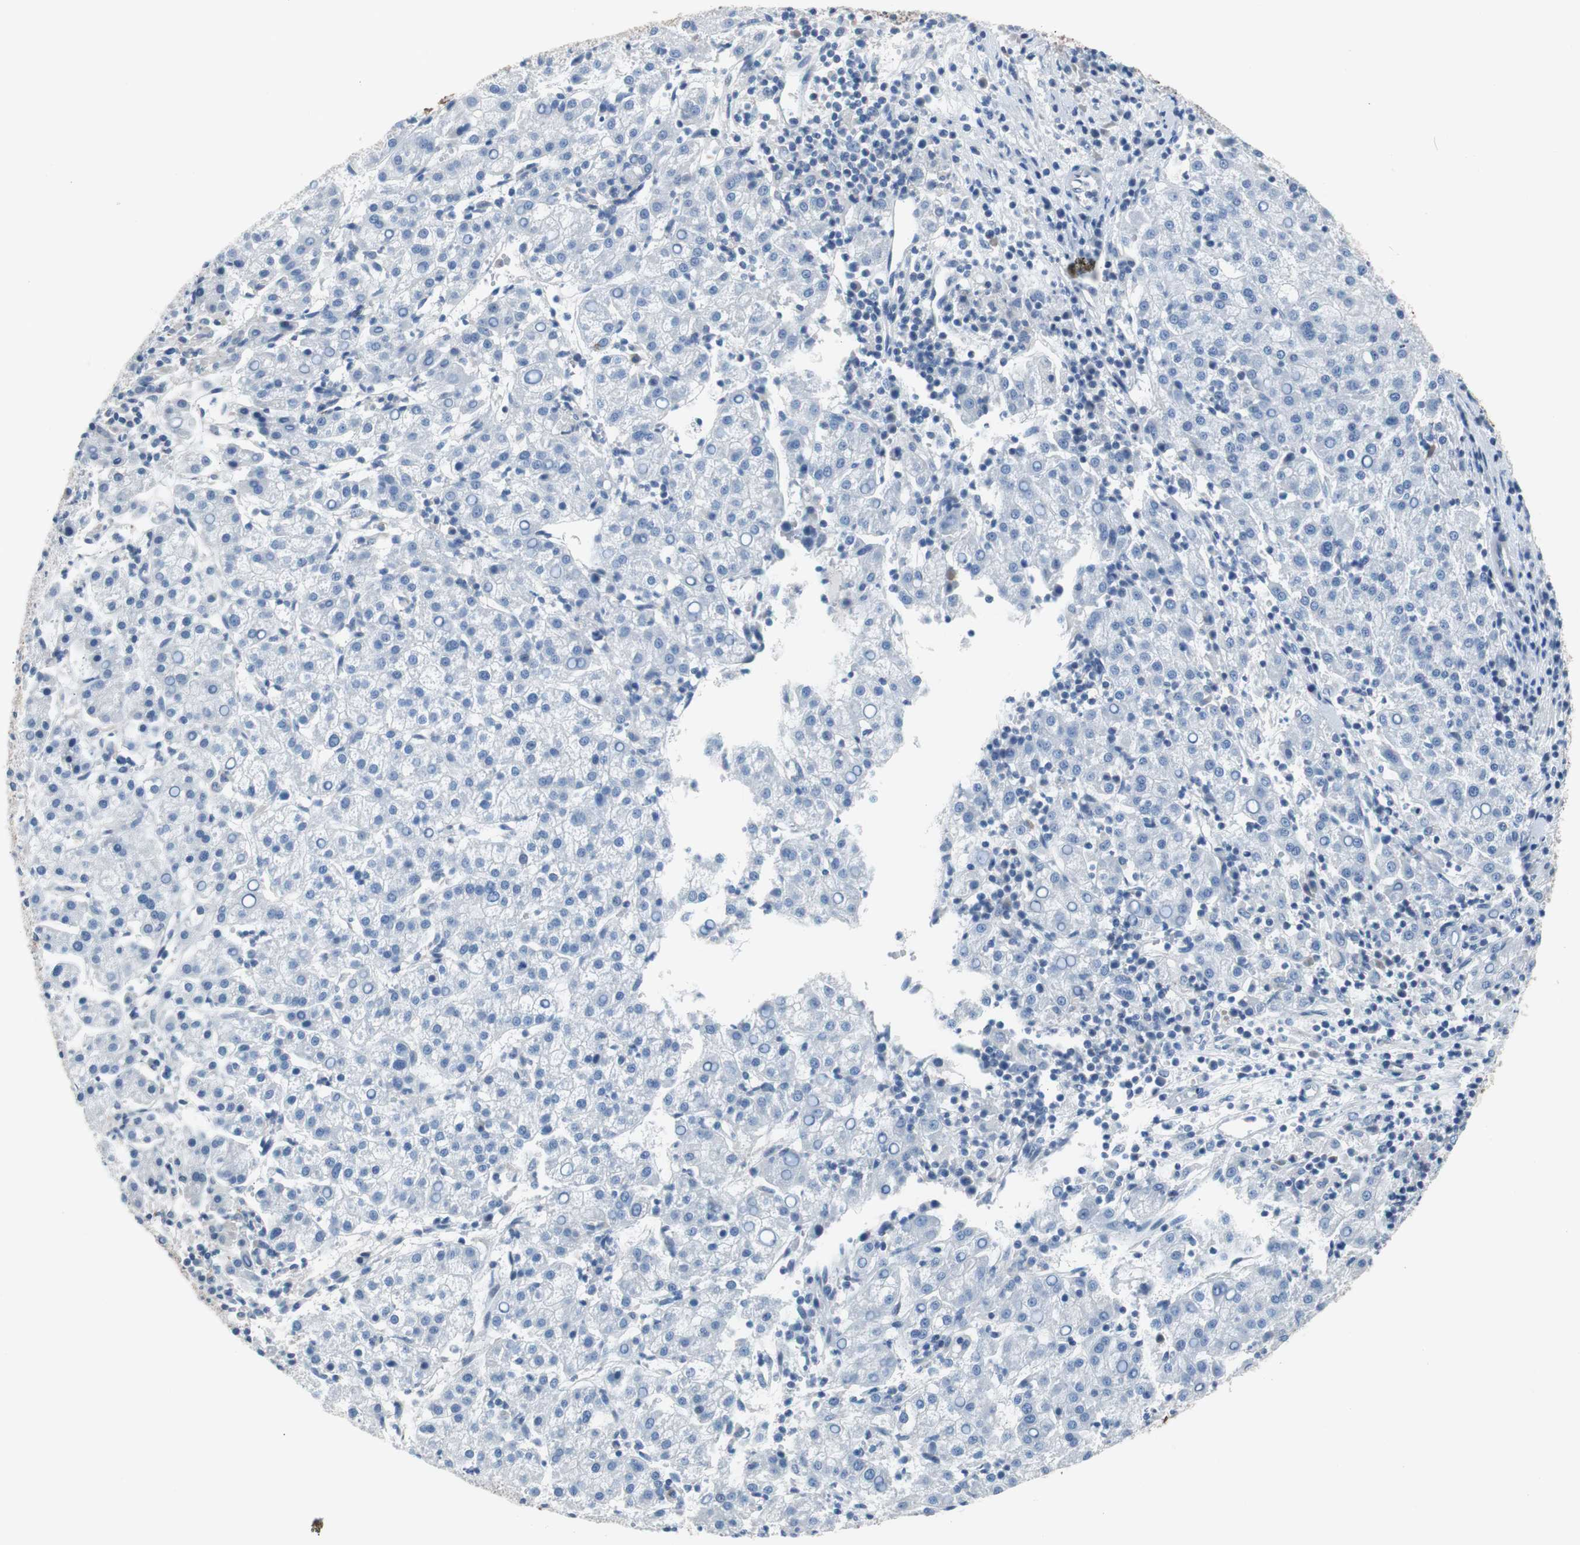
{"staining": {"intensity": "negative", "quantity": "none", "location": "none"}, "tissue": "liver cancer", "cell_type": "Tumor cells", "image_type": "cancer", "snomed": [{"axis": "morphology", "description": "Carcinoma, Hepatocellular, NOS"}, {"axis": "topography", "description": "Liver"}], "caption": "This image is of liver cancer stained with immunohistochemistry to label a protein in brown with the nuclei are counter-stained blue. There is no positivity in tumor cells.", "gene": "KIF3B", "patient": {"sex": "female", "age": 58}}